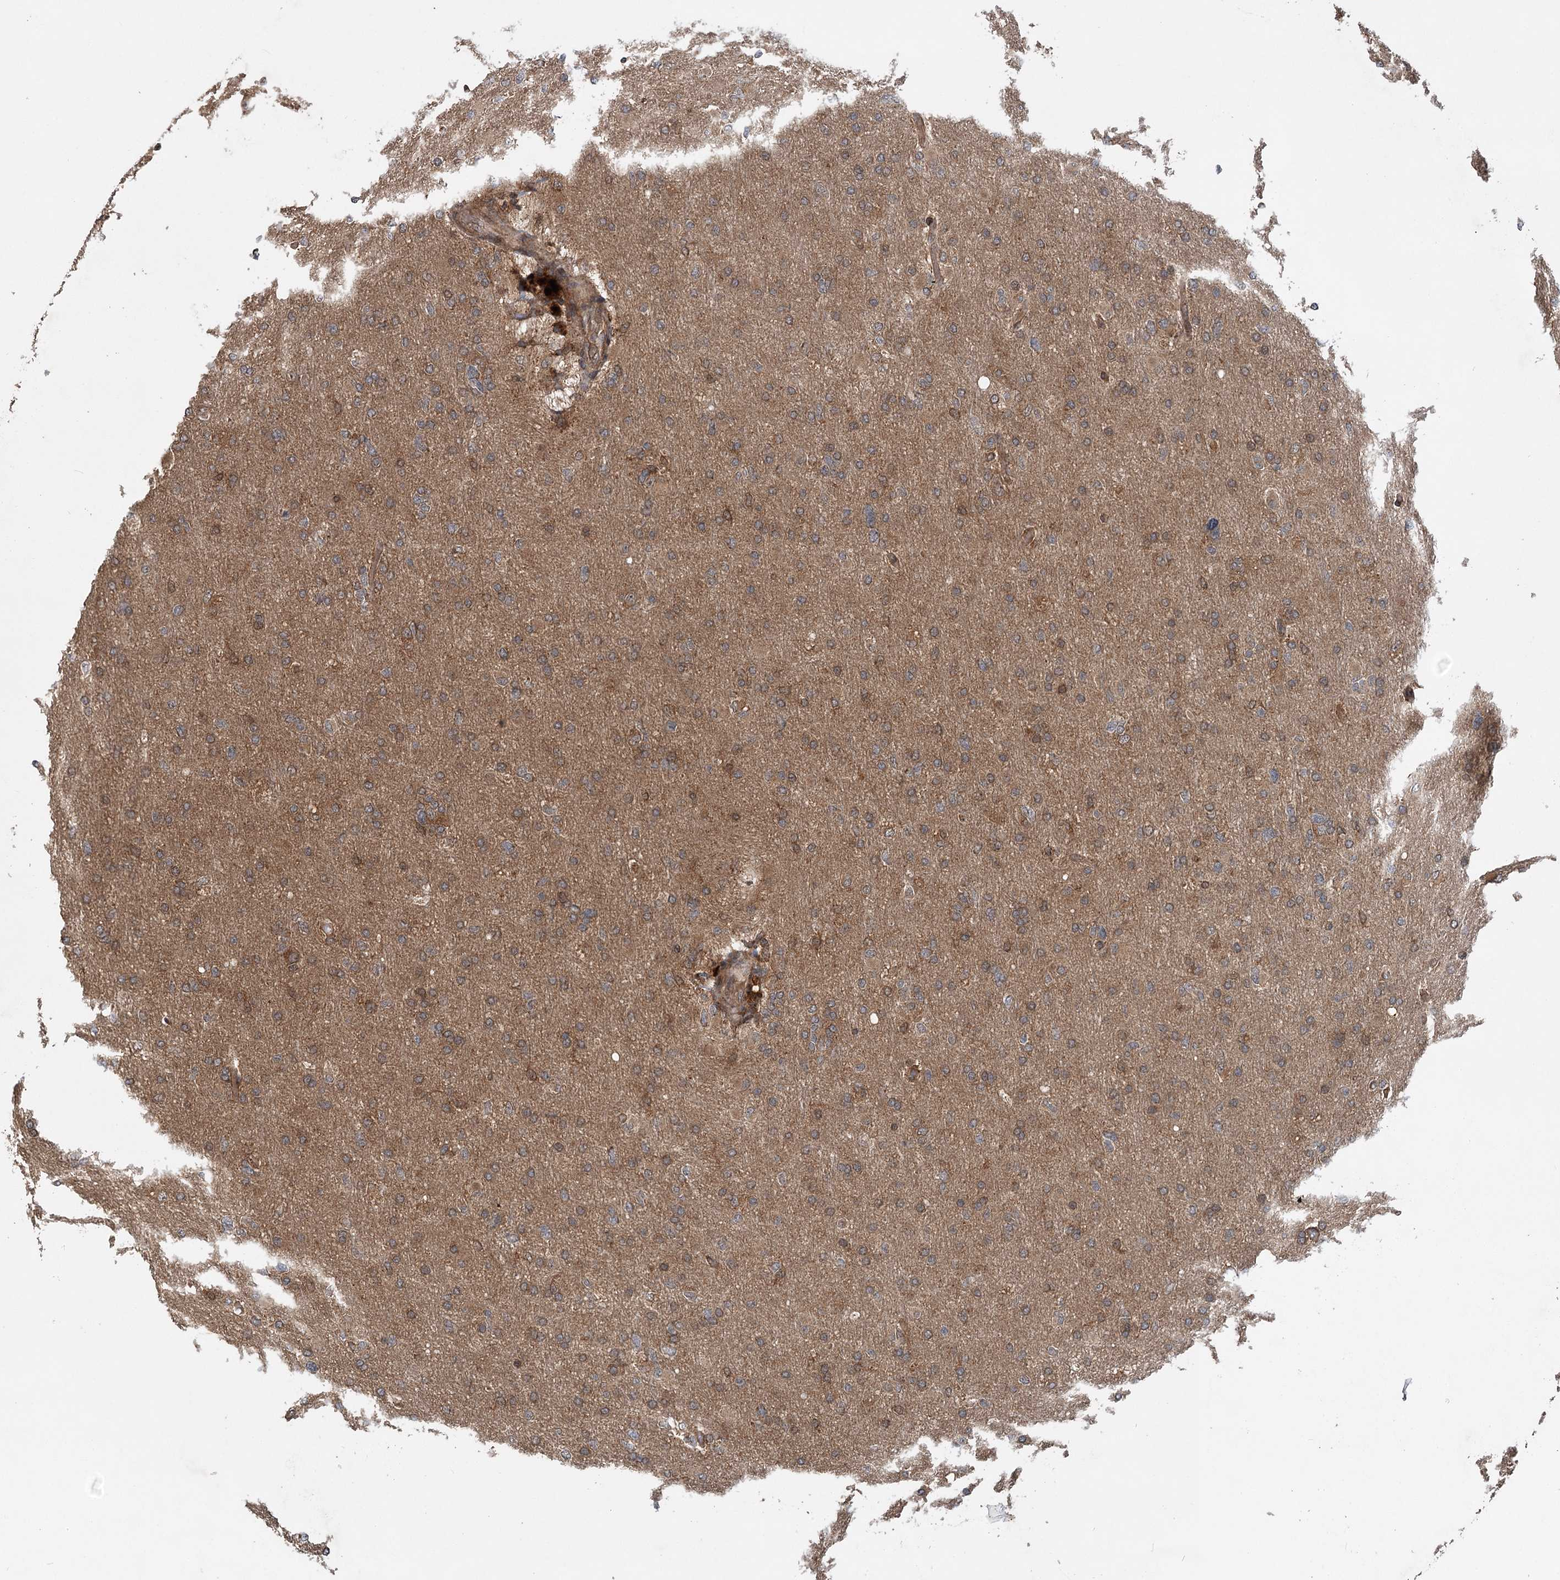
{"staining": {"intensity": "weak", "quantity": "25%-75%", "location": "cytoplasmic/membranous"}, "tissue": "glioma", "cell_type": "Tumor cells", "image_type": "cancer", "snomed": [{"axis": "morphology", "description": "Glioma, malignant, High grade"}, {"axis": "topography", "description": "Cerebral cortex"}], "caption": "A low amount of weak cytoplasmic/membranous staining is seen in about 25%-75% of tumor cells in malignant glioma (high-grade) tissue.", "gene": "INSIG2", "patient": {"sex": "female", "age": 36}}